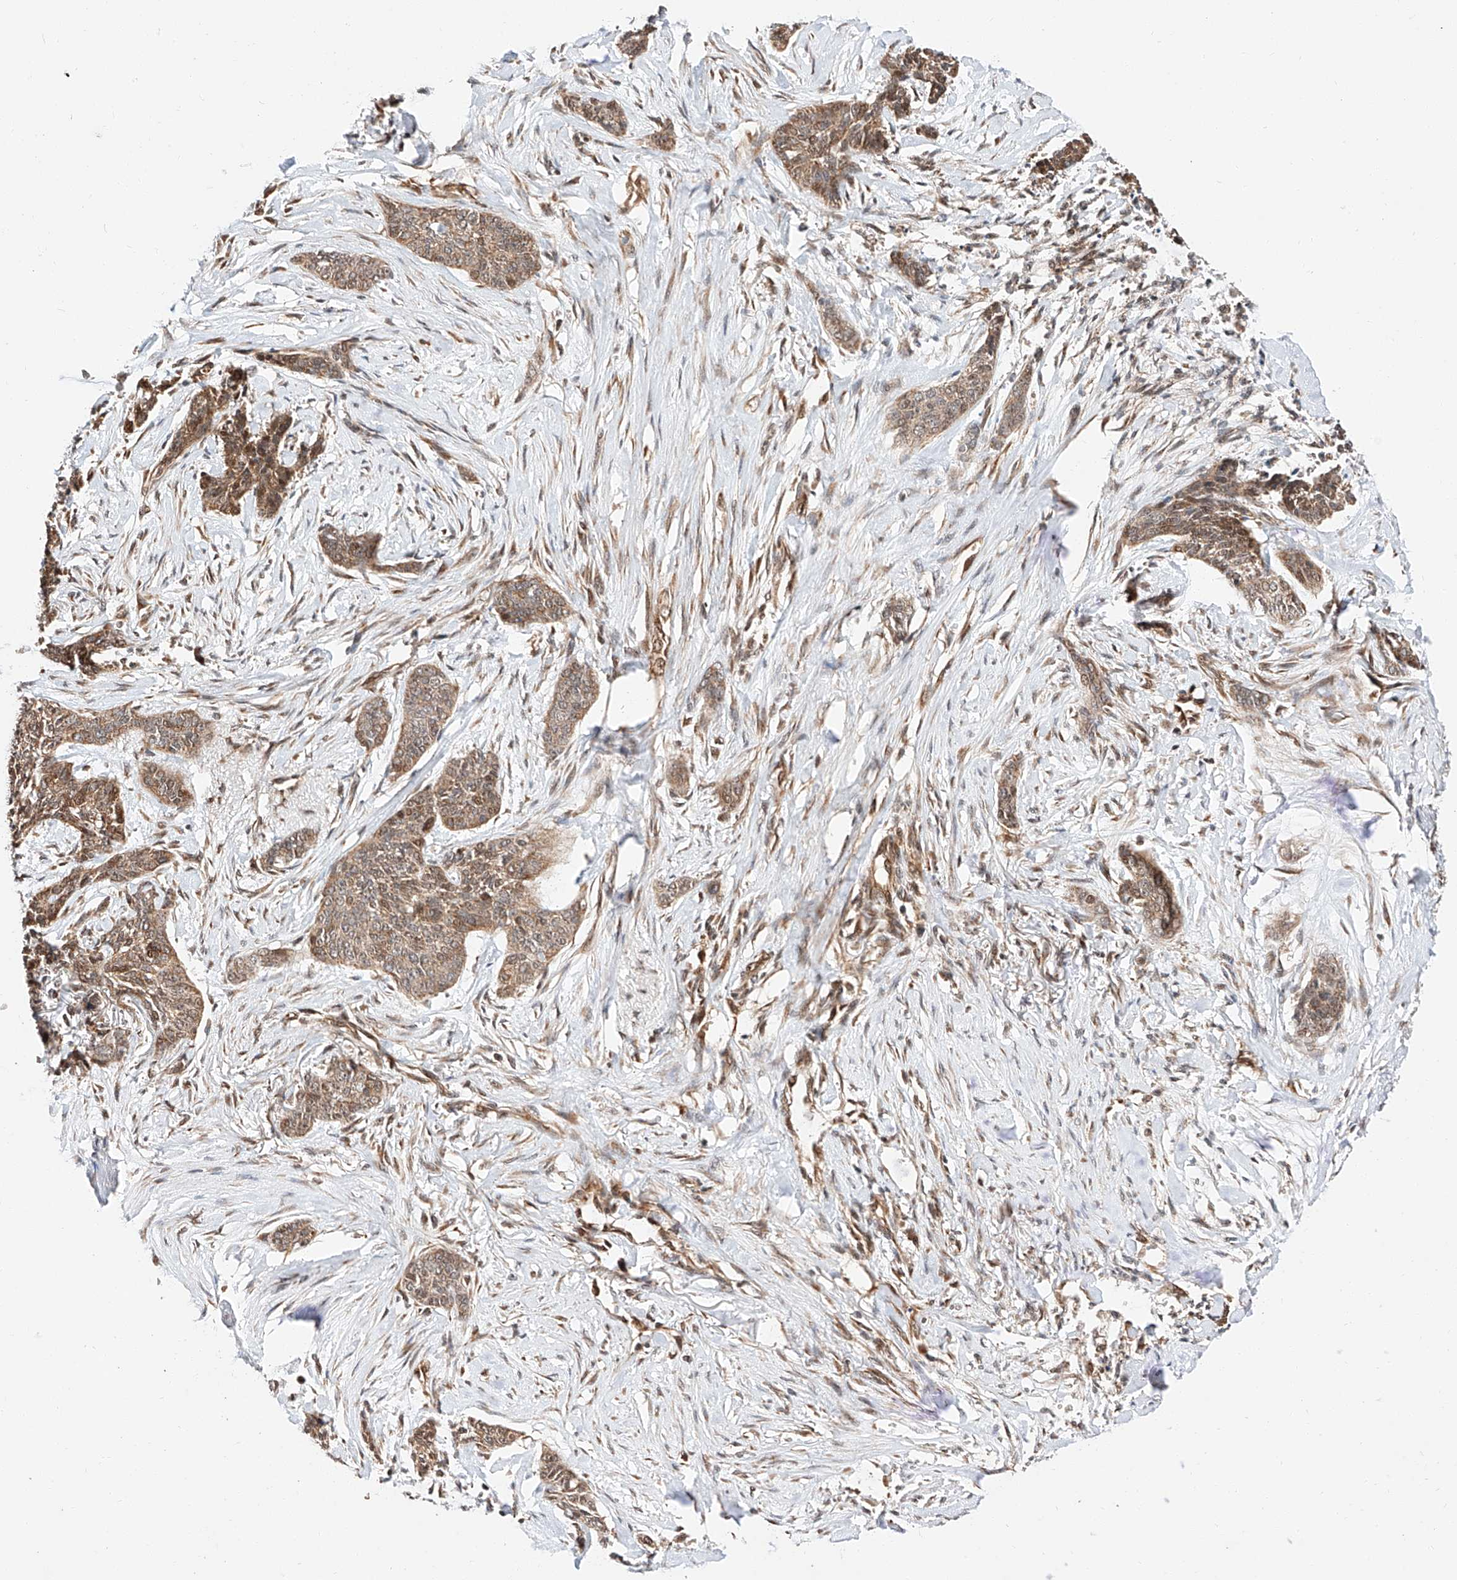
{"staining": {"intensity": "moderate", "quantity": ">75%", "location": "cytoplasmic/membranous"}, "tissue": "skin cancer", "cell_type": "Tumor cells", "image_type": "cancer", "snomed": [{"axis": "morphology", "description": "Basal cell carcinoma"}, {"axis": "topography", "description": "Skin"}], "caption": "The image reveals a brown stain indicating the presence of a protein in the cytoplasmic/membranous of tumor cells in skin cancer (basal cell carcinoma). (brown staining indicates protein expression, while blue staining denotes nuclei).", "gene": "THTPA", "patient": {"sex": "female", "age": 64}}